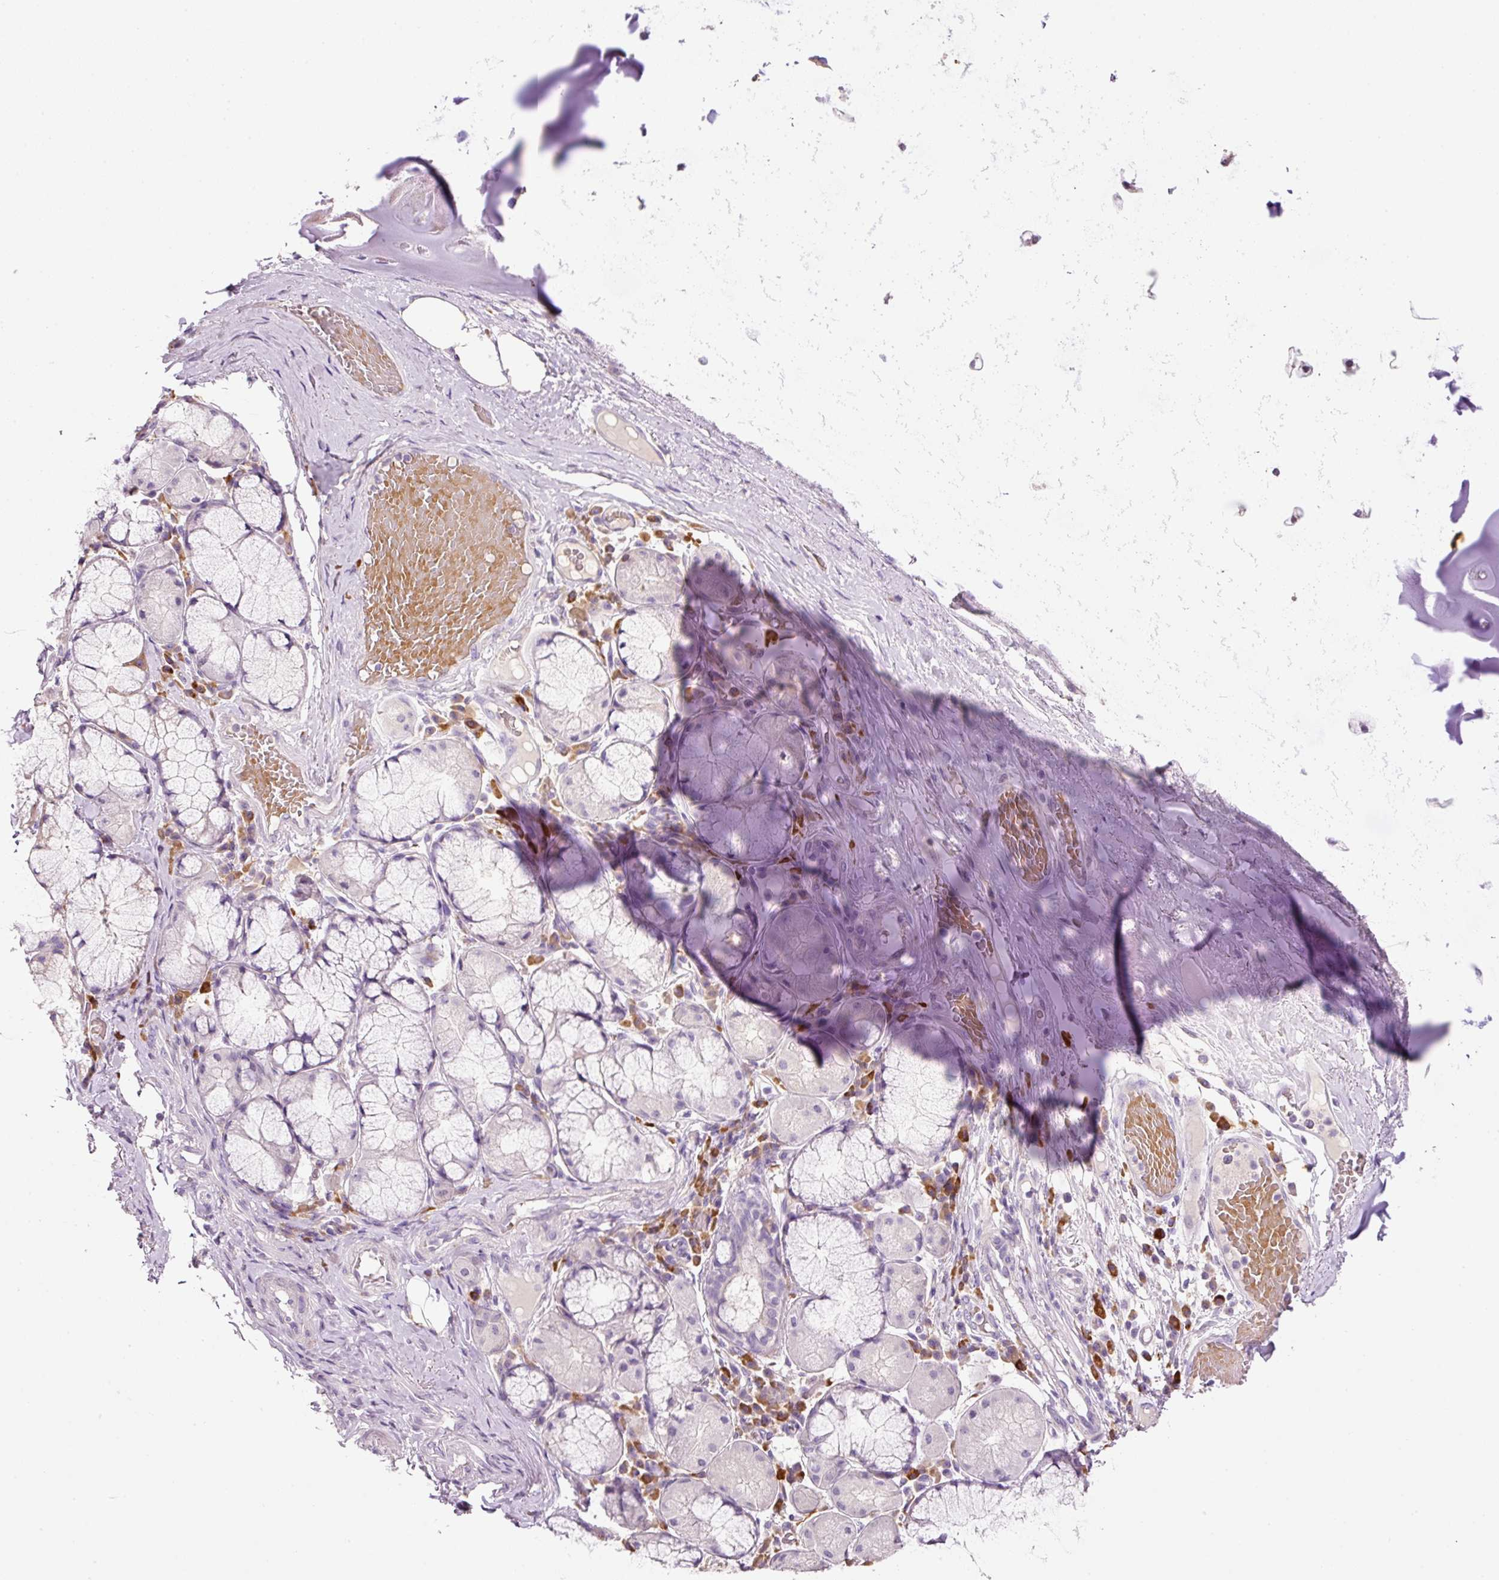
{"staining": {"intensity": "negative", "quantity": "none", "location": "none"}, "tissue": "adipose tissue", "cell_type": "Adipocytes", "image_type": "normal", "snomed": [{"axis": "morphology", "description": "Normal tissue, NOS"}, {"axis": "topography", "description": "Cartilage tissue"}, {"axis": "topography", "description": "Bronchus"}], "caption": "Protein analysis of unremarkable adipose tissue shows no significant staining in adipocytes. (Brightfield microscopy of DAB (3,3'-diaminobenzidine) IHC at high magnification).", "gene": "TENT5C", "patient": {"sex": "male", "age": 56}}